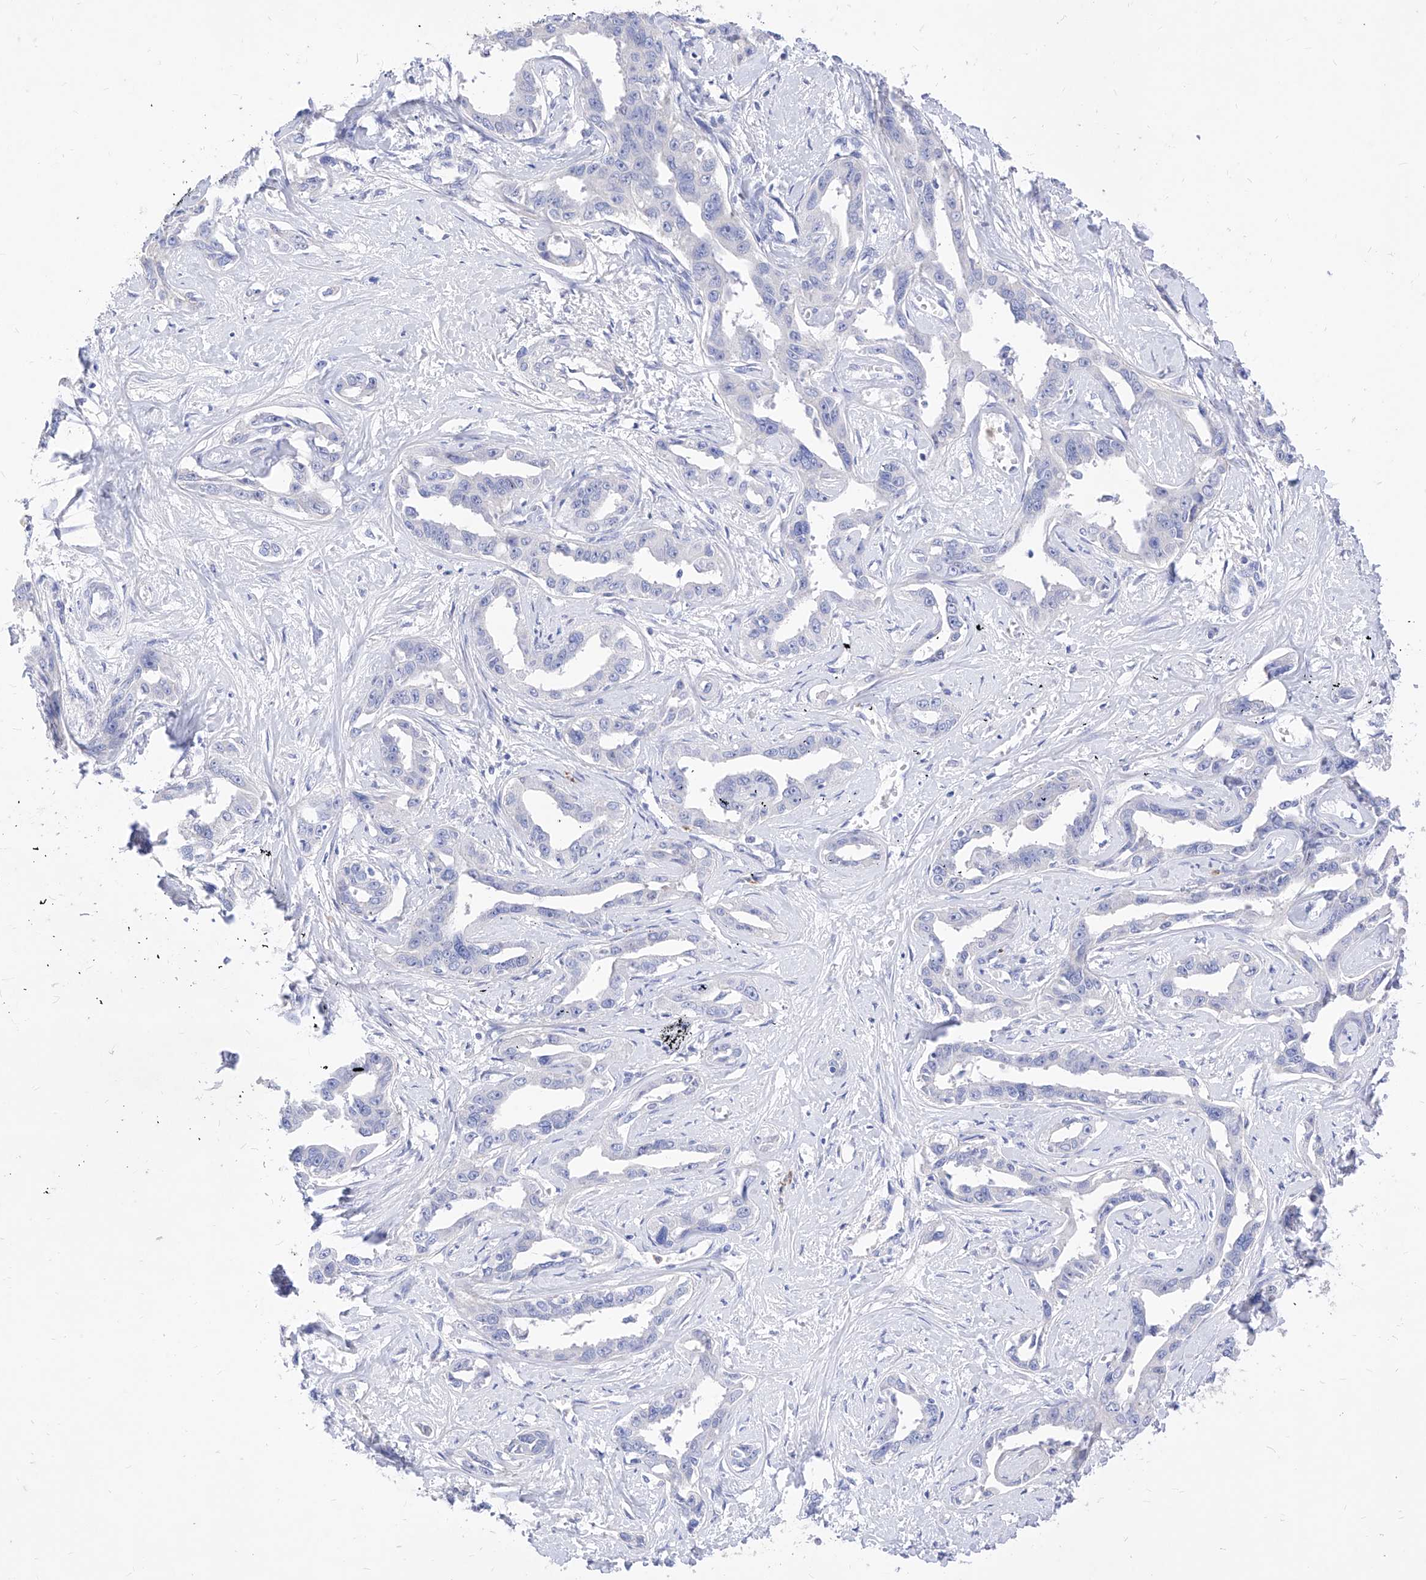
{"staining": {"intensity": "negative", "quantity": "none", "location": "none"}, "tissue": "liver cancer", "cell_type": "Tumor cells", "image_type": "cancer", "snomed": [{"axis": "morphology", "description": "Cholangiocarcinoma"}, {"axis": "topography", "description": "Liver"}], "caption": "Immunohistochemistry (IHC) of liver cholangiocarcinoma demonstrates no expression in tumor cells. (DAB immunohistochemistry (IHC) with hematoxylin counter stain).", "gene": "VAX1", "patient": {"sex": "male", "age": 59}}